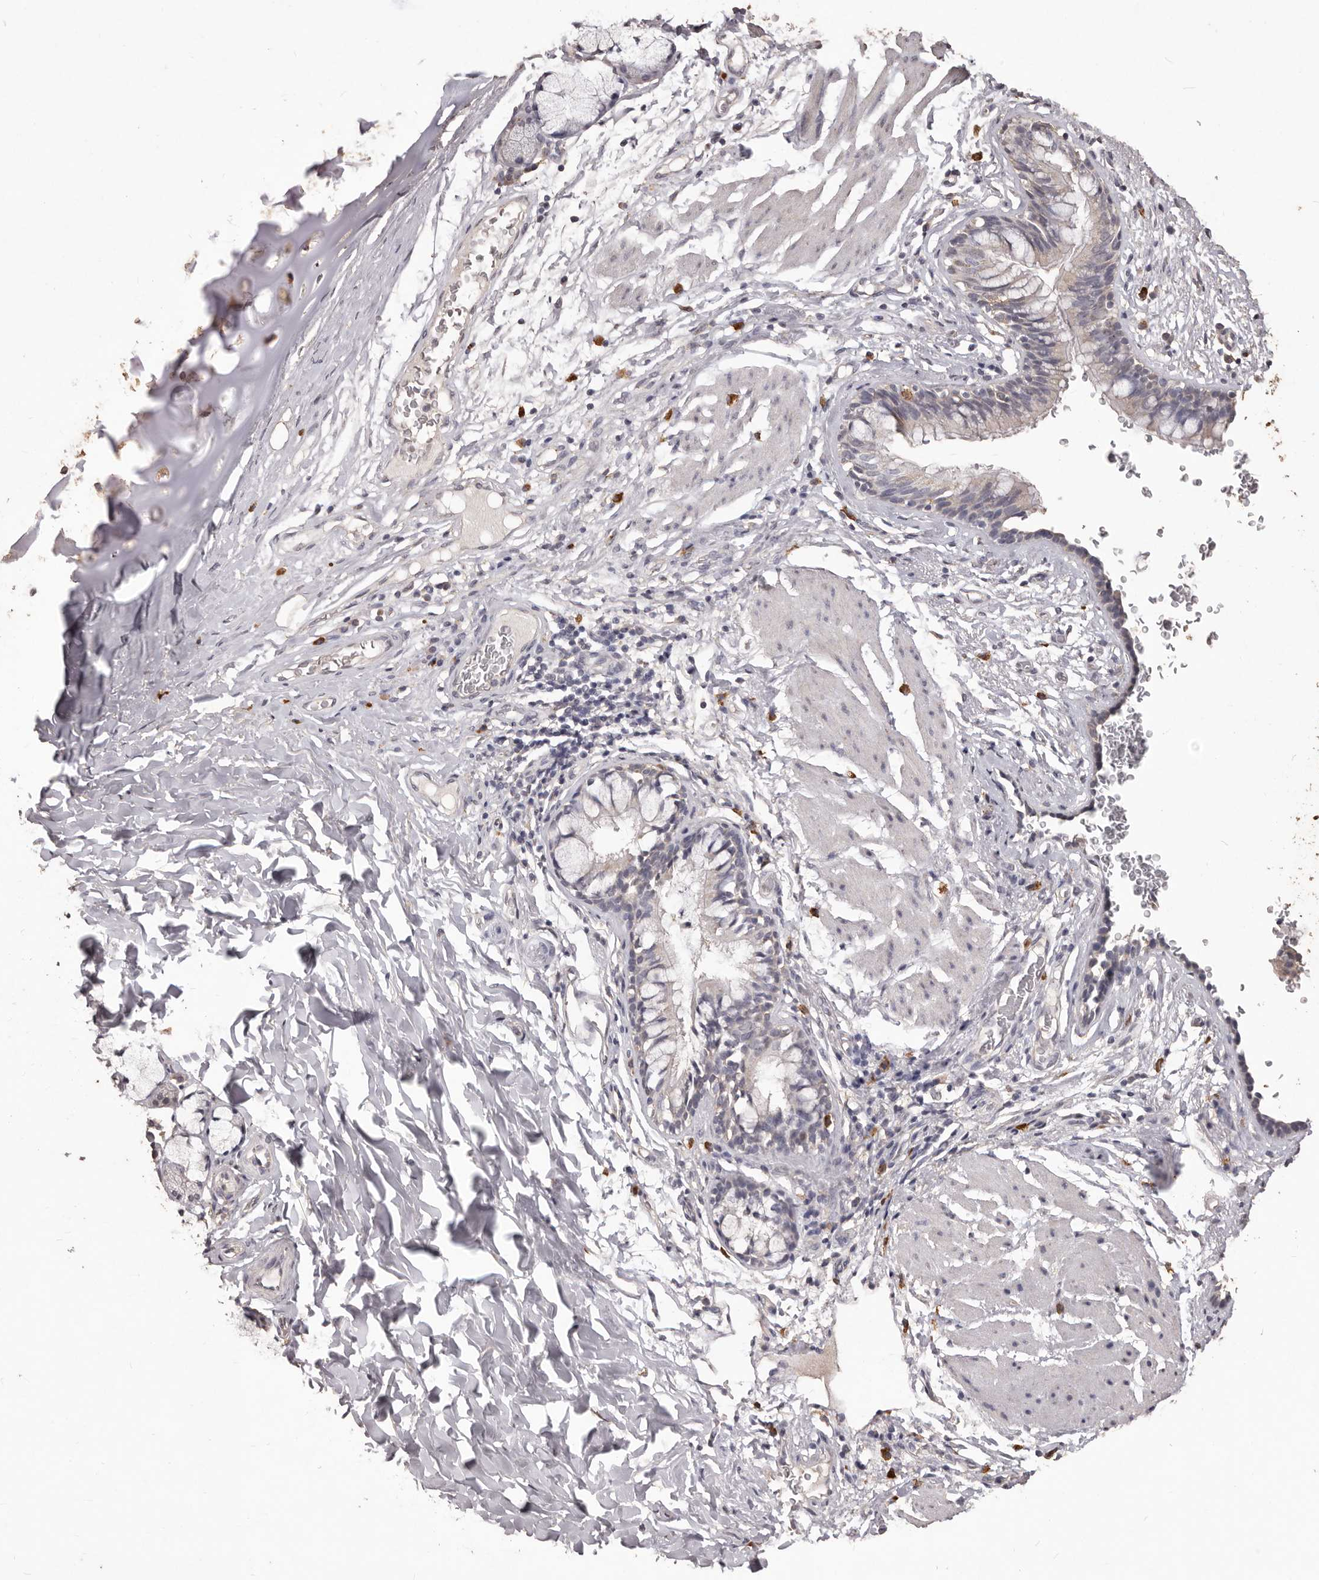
{"staining": {"intensity": "weak", "quantity": "25%-75%", "location": "cytoplasmic/membranous"}, "tissue": "bronchus", "cell_type": "Respiratory epithelial cells", "image_type": "normal", "snomed": [{"axis": "morphology", "description": "Normal tissue, NOS"}, {"axis": "topography", "description": "Cartilage tissue"}, {"axis": "topography", "description": "Bronchus"}], "caption": "Protein expression analysis of unremarkable bronchus displays weak cytoplasmic/membranous expression in approximately 25%-75% of respiratory epithelial cells.", "gene": "PRSS27", "patient": {"sex": "female", "age": 36}}